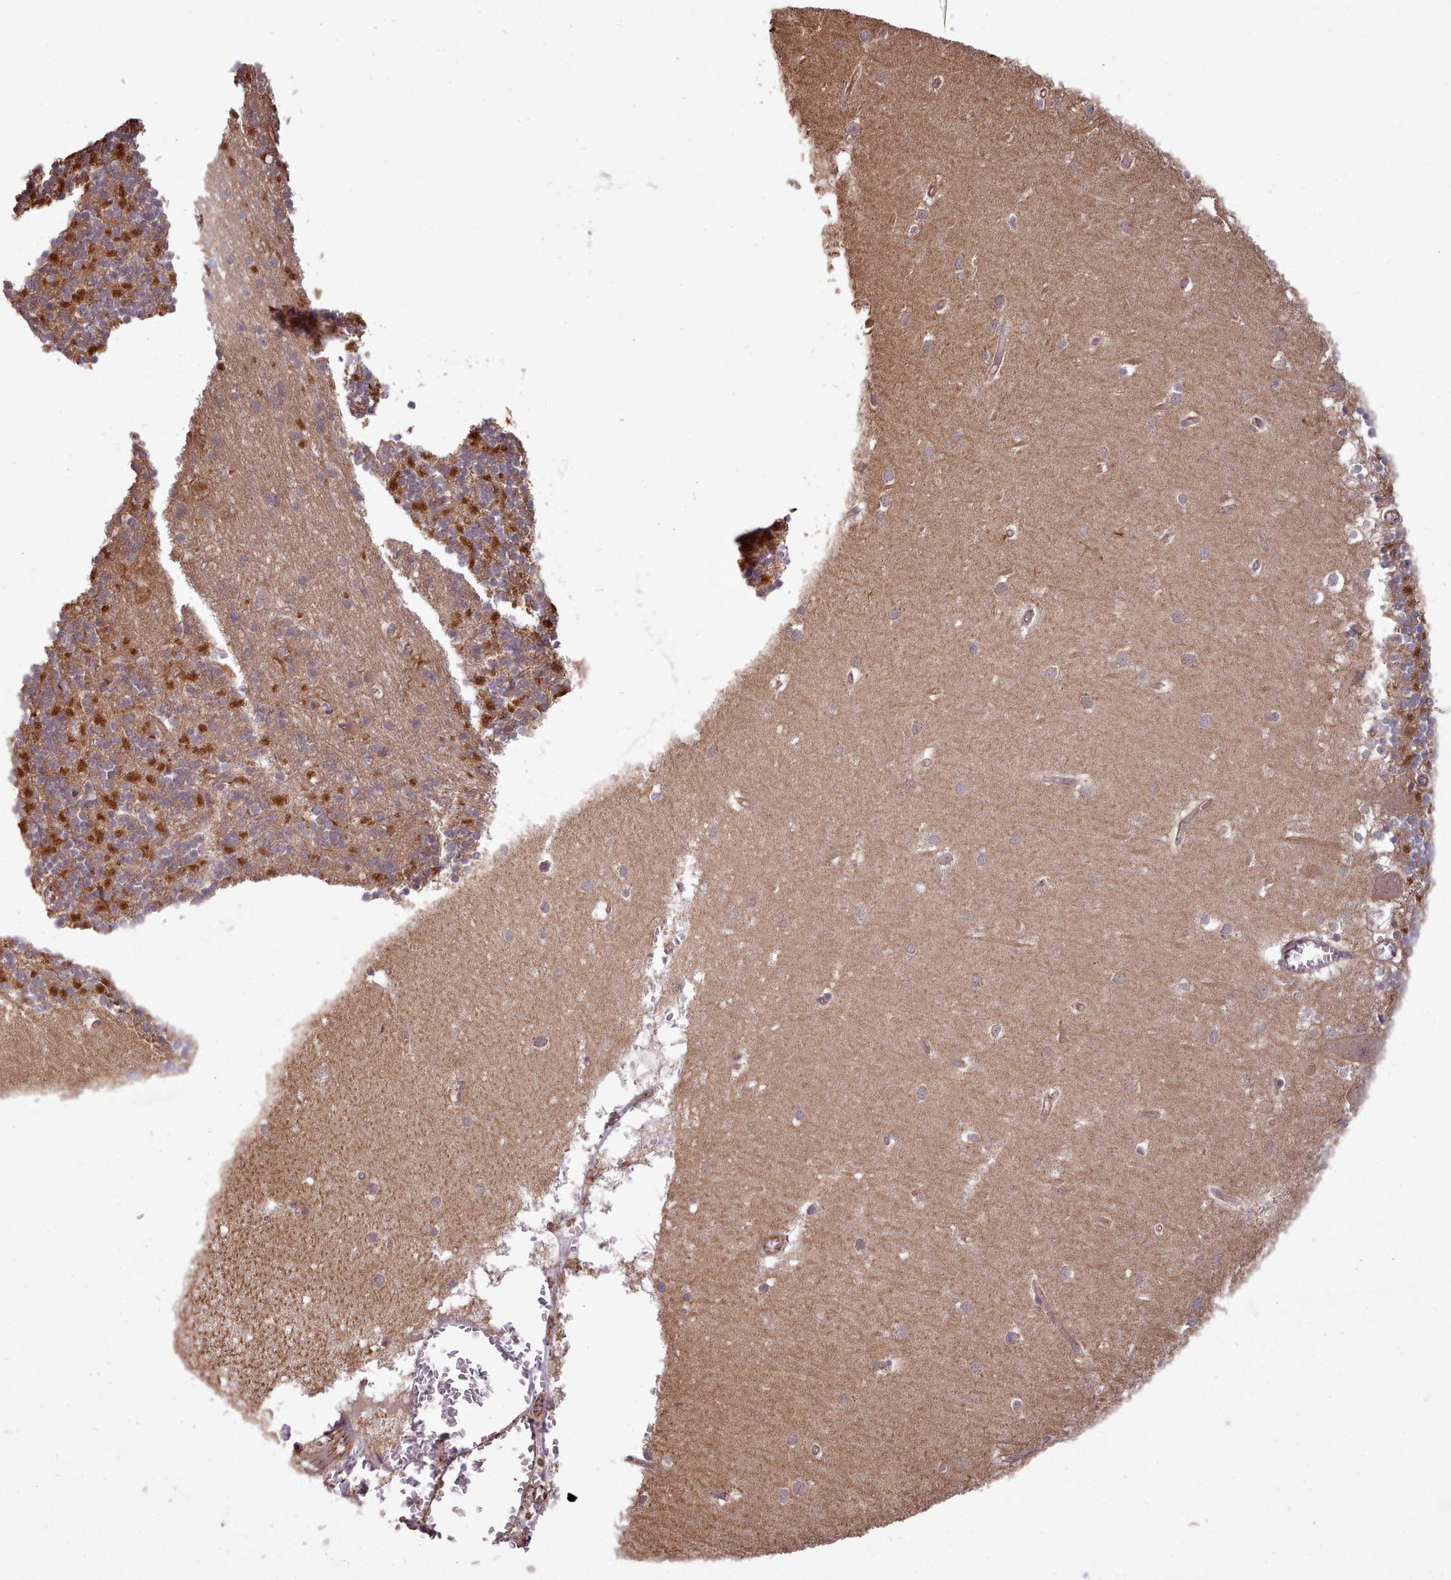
{"staining": {"intensity": "strong", "quantity": "<25%", "location": "cytoplasmic/membranous"}, "tissue": "cerebellum", "cell_type": "Cells in granular layer", "image_type": "normal", "snomed": [{"axis": "morphology", "description": "Normal tissue, NOS"}, {"axis": "topography", "description": "Cerebellum"}], "caption": "IHC micrograph of normal cerebellum stained for a protein (brown), which reveals medium levels of strong cytoplasmic/membranous staining in approximately <25% of cells in granular layer.", "gene": "MRPL46", "patient": {"sex": "male", "age": 54}}